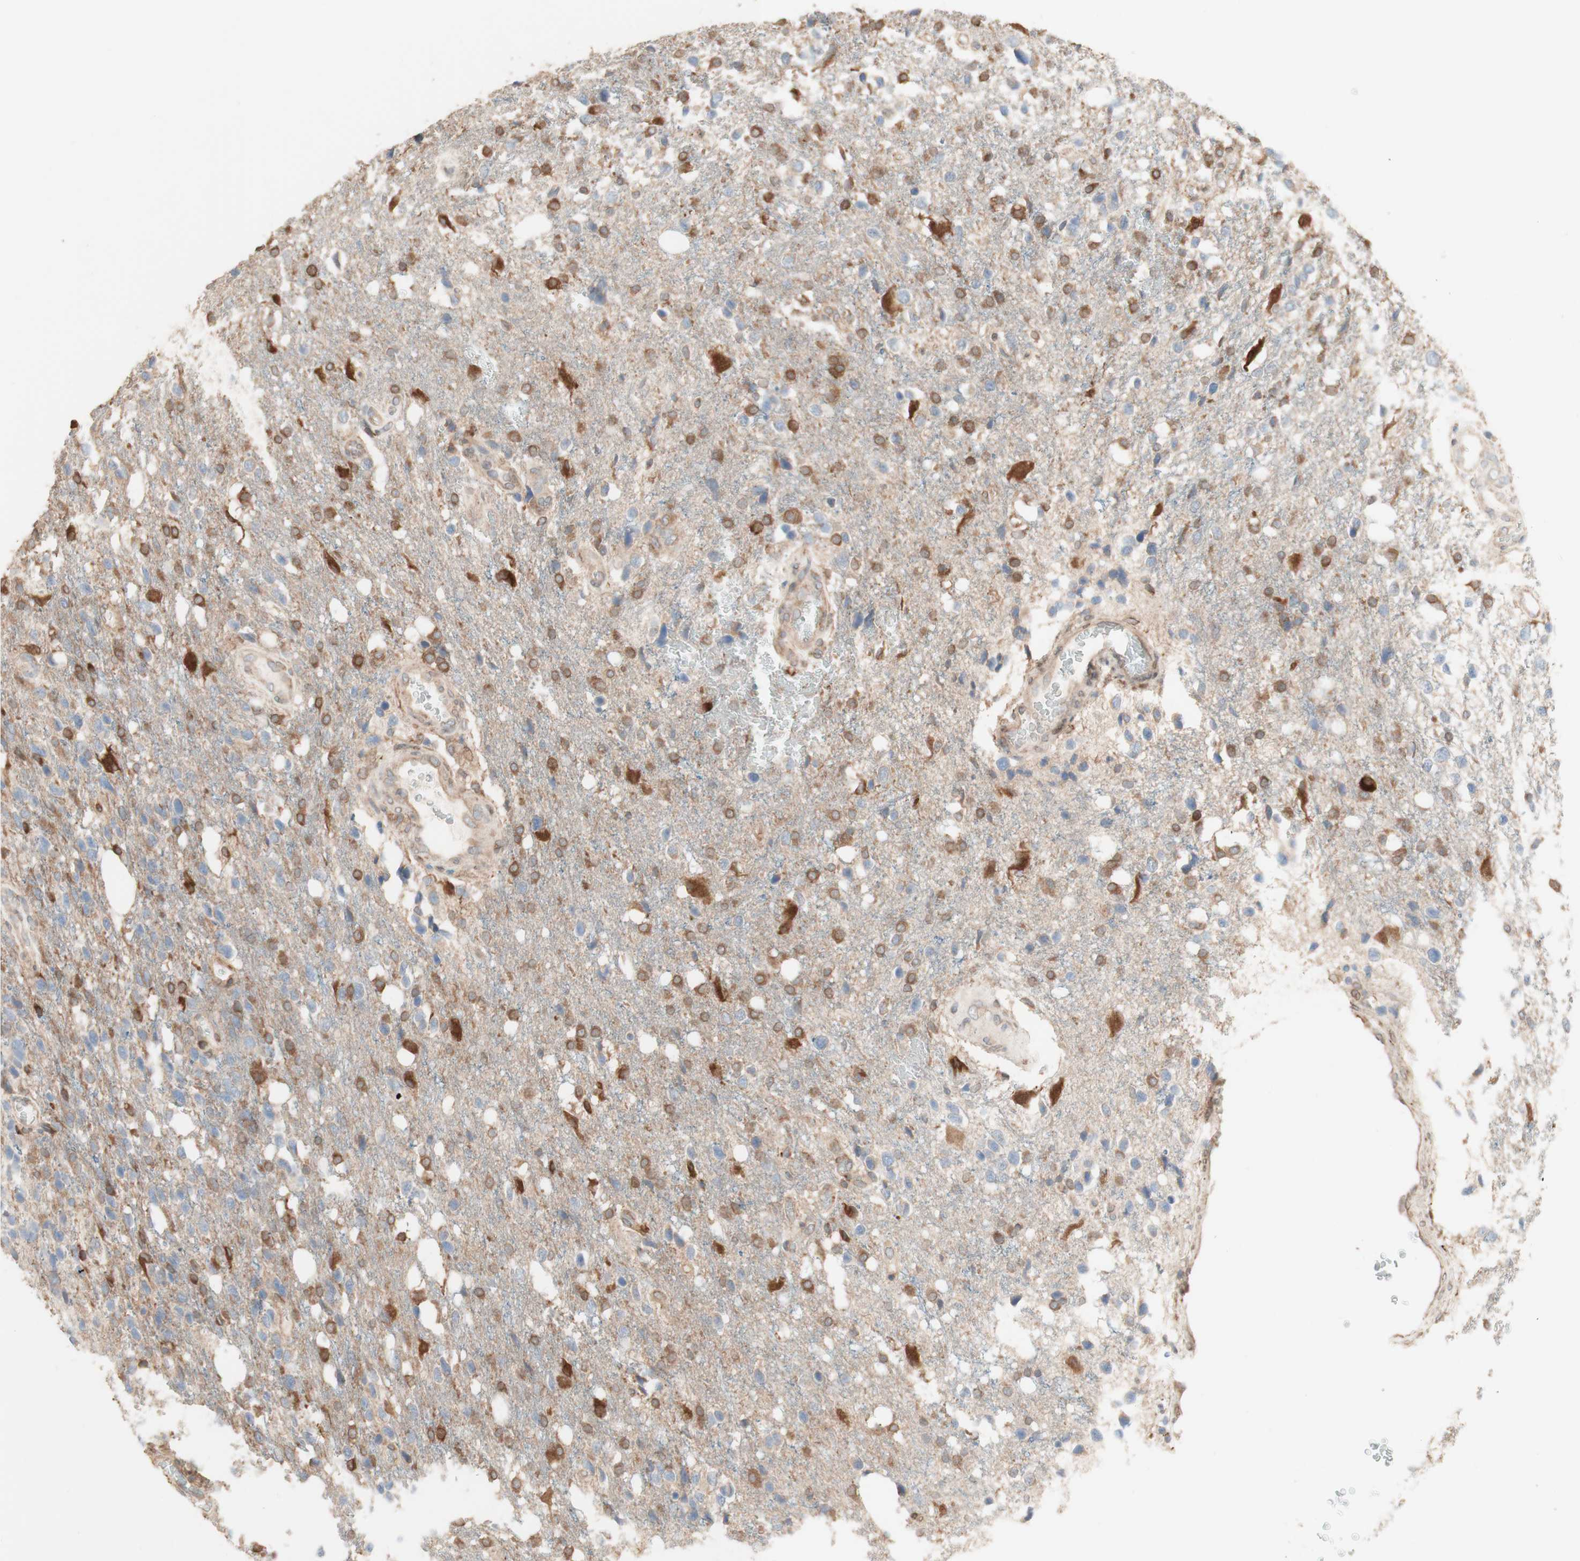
{"staining": {"intensity": "moderate", "quantity": ">75%", "location": "cytoplasmic/membranous"}, "tissue": "glioma", "cell_type": "Tumor cells", "image_type": "cancer", "snomed": [{"axis": "morphology", "description": "Glioma, malignant, High grade"}, {"axis": "topography", "description": "Brain"}], "caption": "Malignant high-grade glioma stained with IHC reveals moderate cytoplasmic/membranous positivity in about >75% of tumor cells.", "gene": "COMT", "patient": {"sex": "female", "age": 58}}